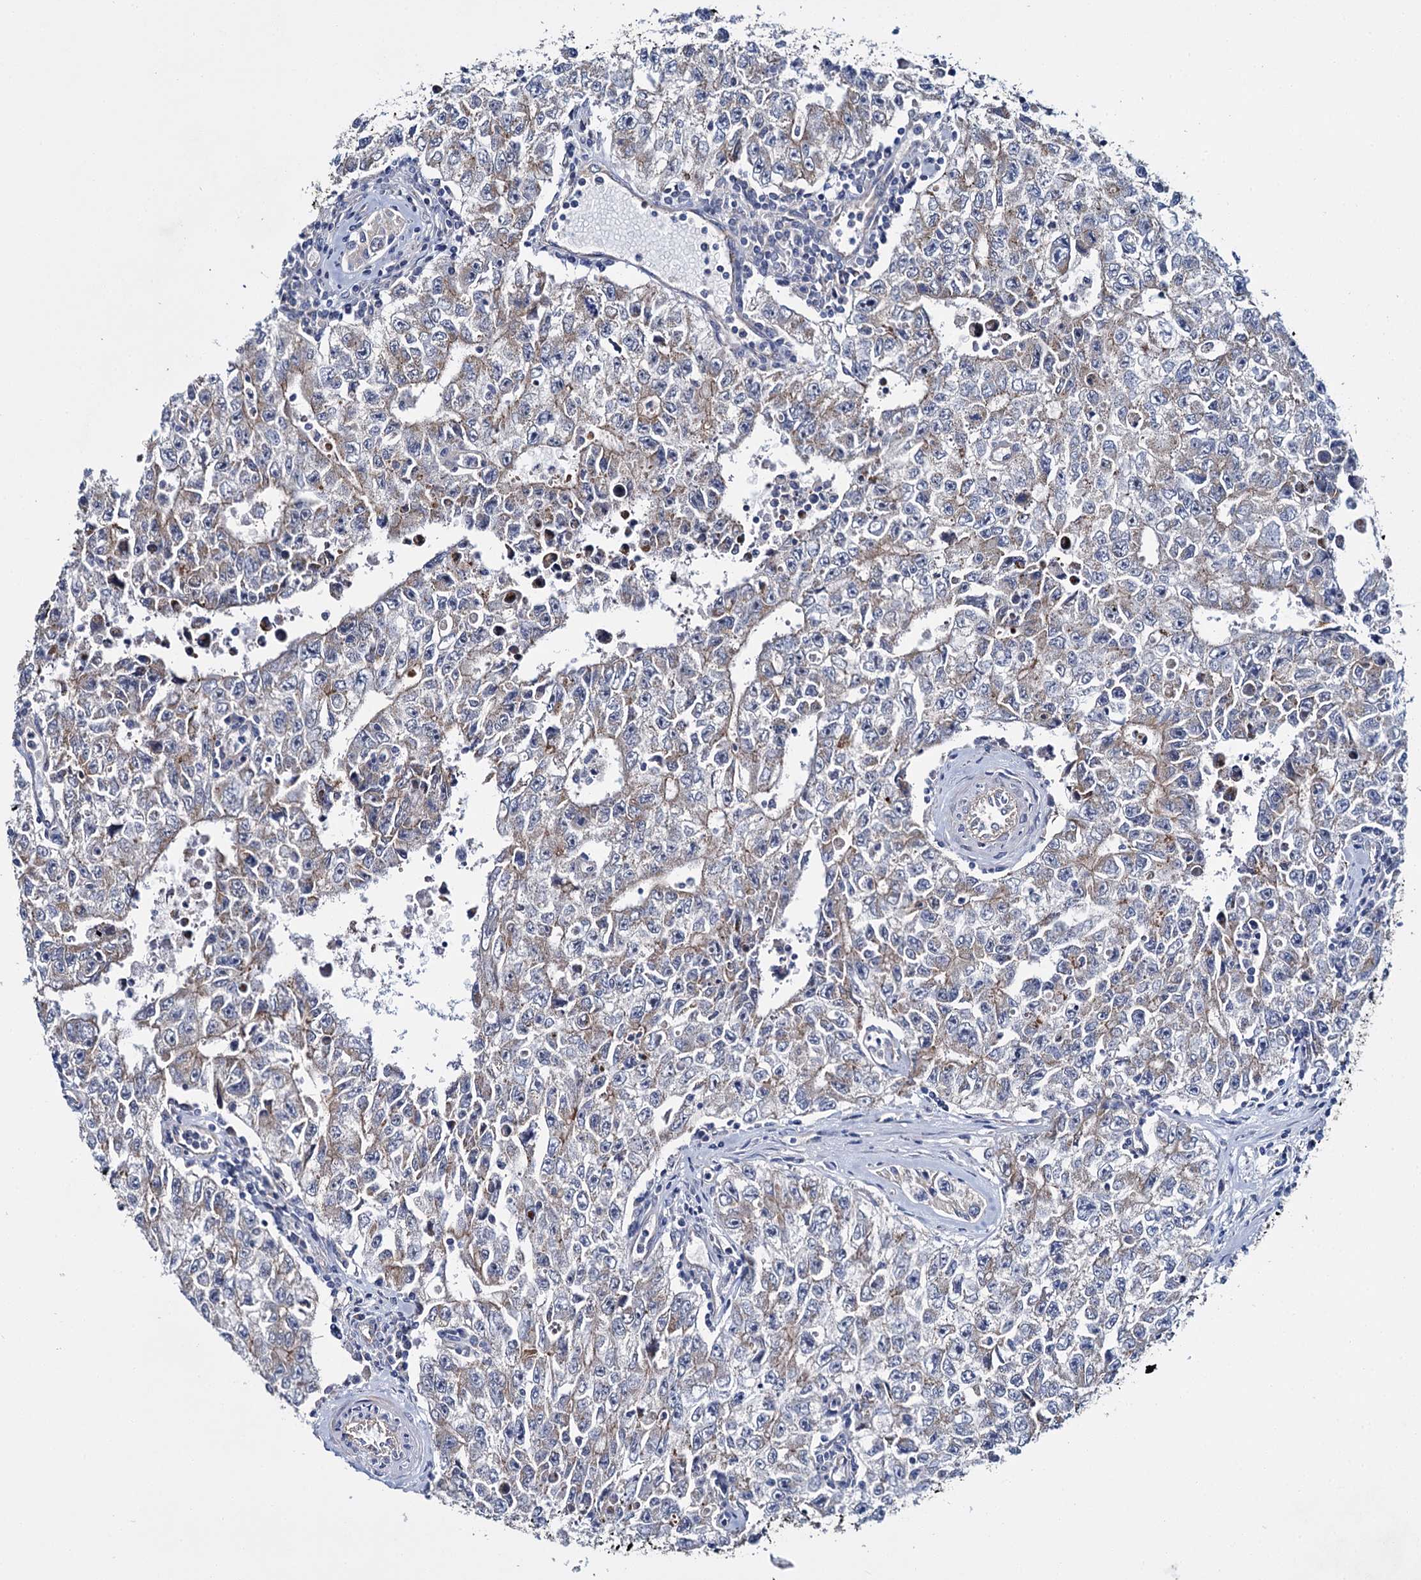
{"staining": {"intensity": "moderate", "quantity": "25%-75%", "location": "cytoplasmic/membranous"}, "tissue": "testis cancer", "cell_type": "Tumor cells", "image_type": "cancer", "snomed": [{"axis": "morphology", "description": "Carcinoma, Embryonal, NOS"}, {"axis": "topography", "description": "Testis"}], "caption": "This is an image of IHC staining of embryonal carcinoma (testis), which shows moderate staining in the cytoplasmic/membranous of tumor cells.", "gene": "CEP295", "patient": {"sex": "male", "age": 17}}